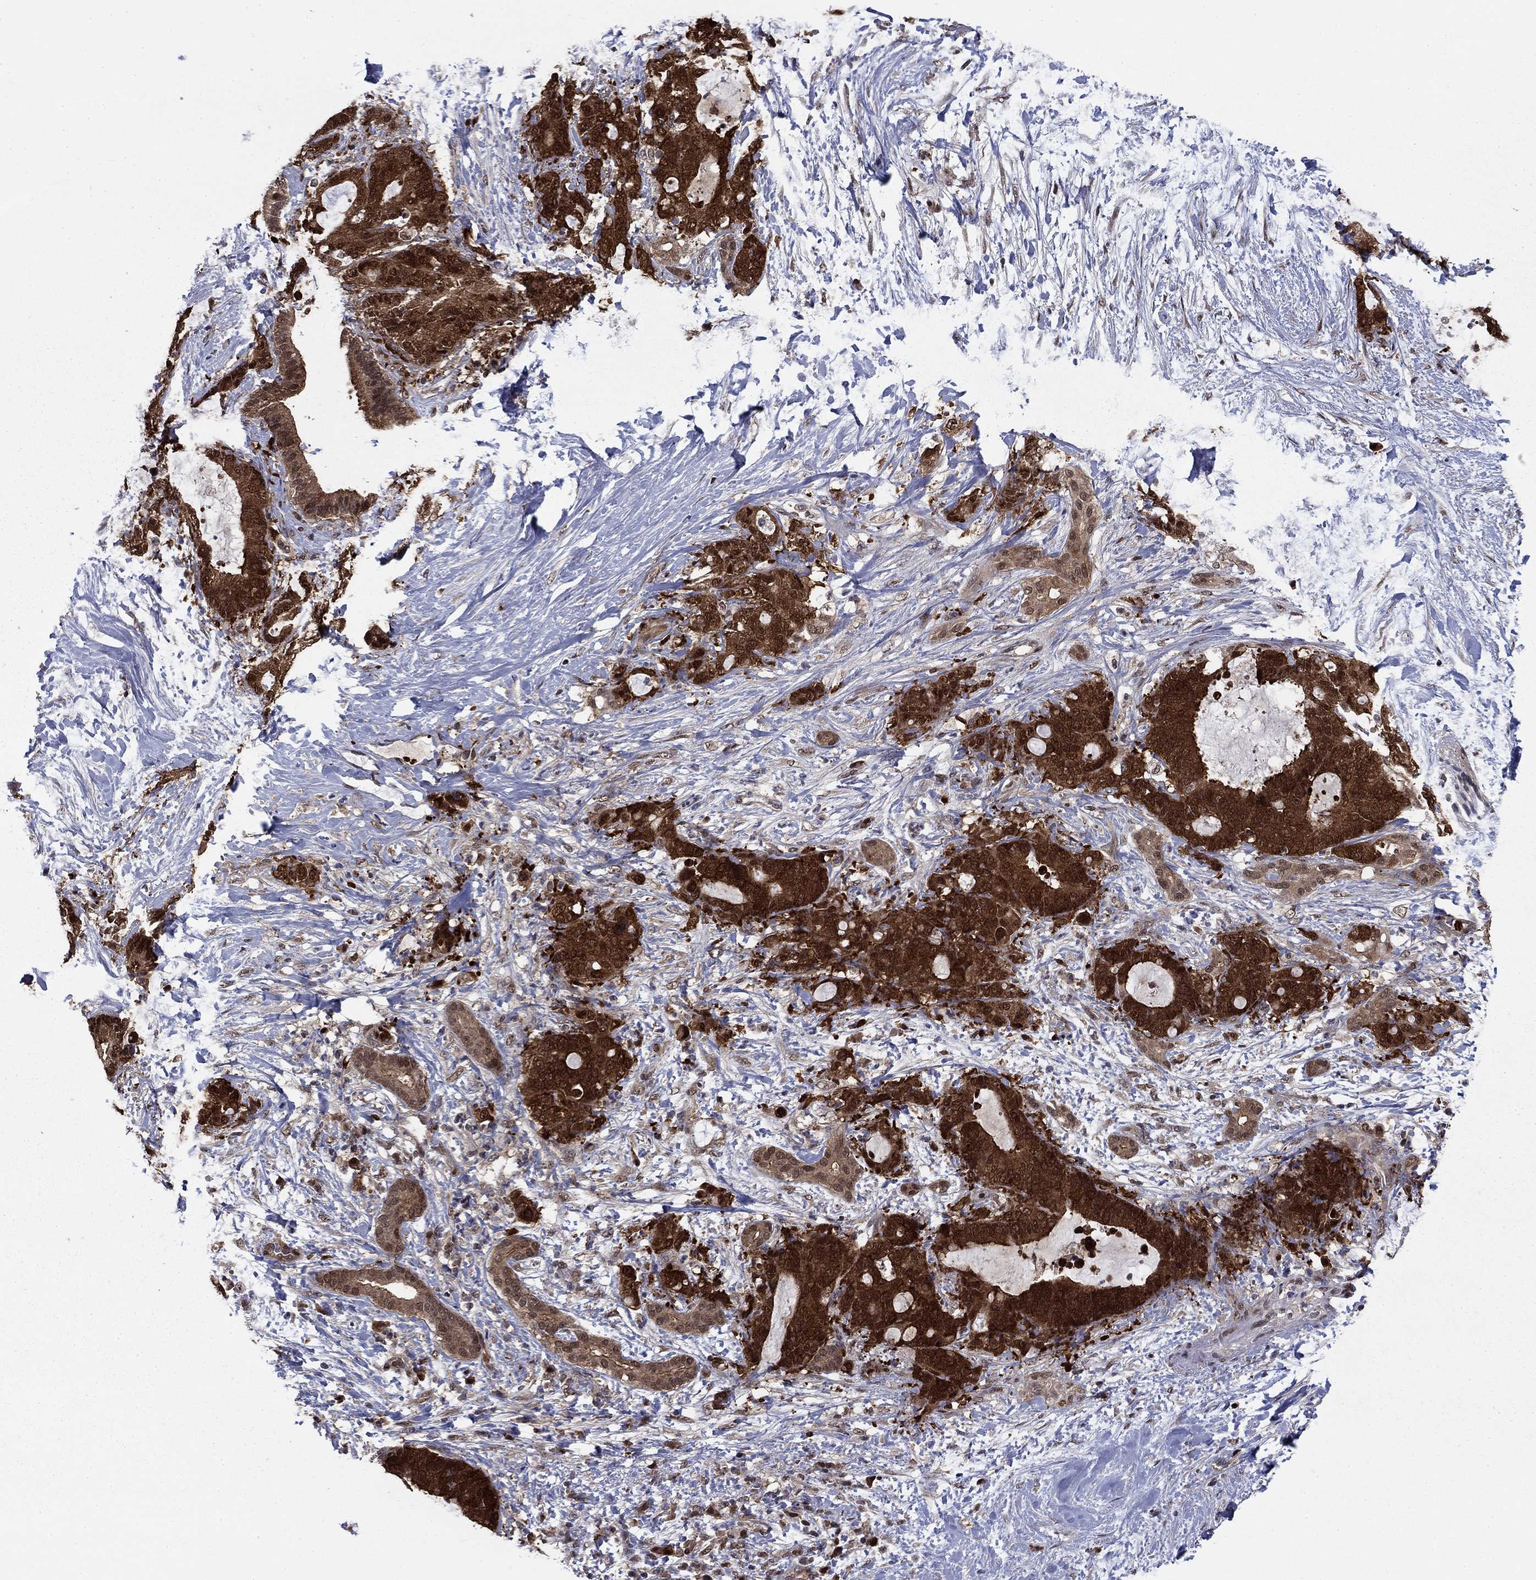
{"staining": {"intensity": "strong", "quantity": ">75%", "location": "cytoplasmic/membranous"}, "tissue": "liver cancer", "cell_type": "Tumor cells", "image_type": "cancer", "snomed": [{"axis": "morphology", "description": "Cholangiocarcinoma"}, {"axis": "topography", "description": "Liver"}], "caption": "Liver cancer stained for a protein (brown) reveals strong cytoplasmic/membranous positive expression in approximately >75% of tumor cells.", "gene": "FKBP4", "patient": {"sex": "female", "age": 73}}